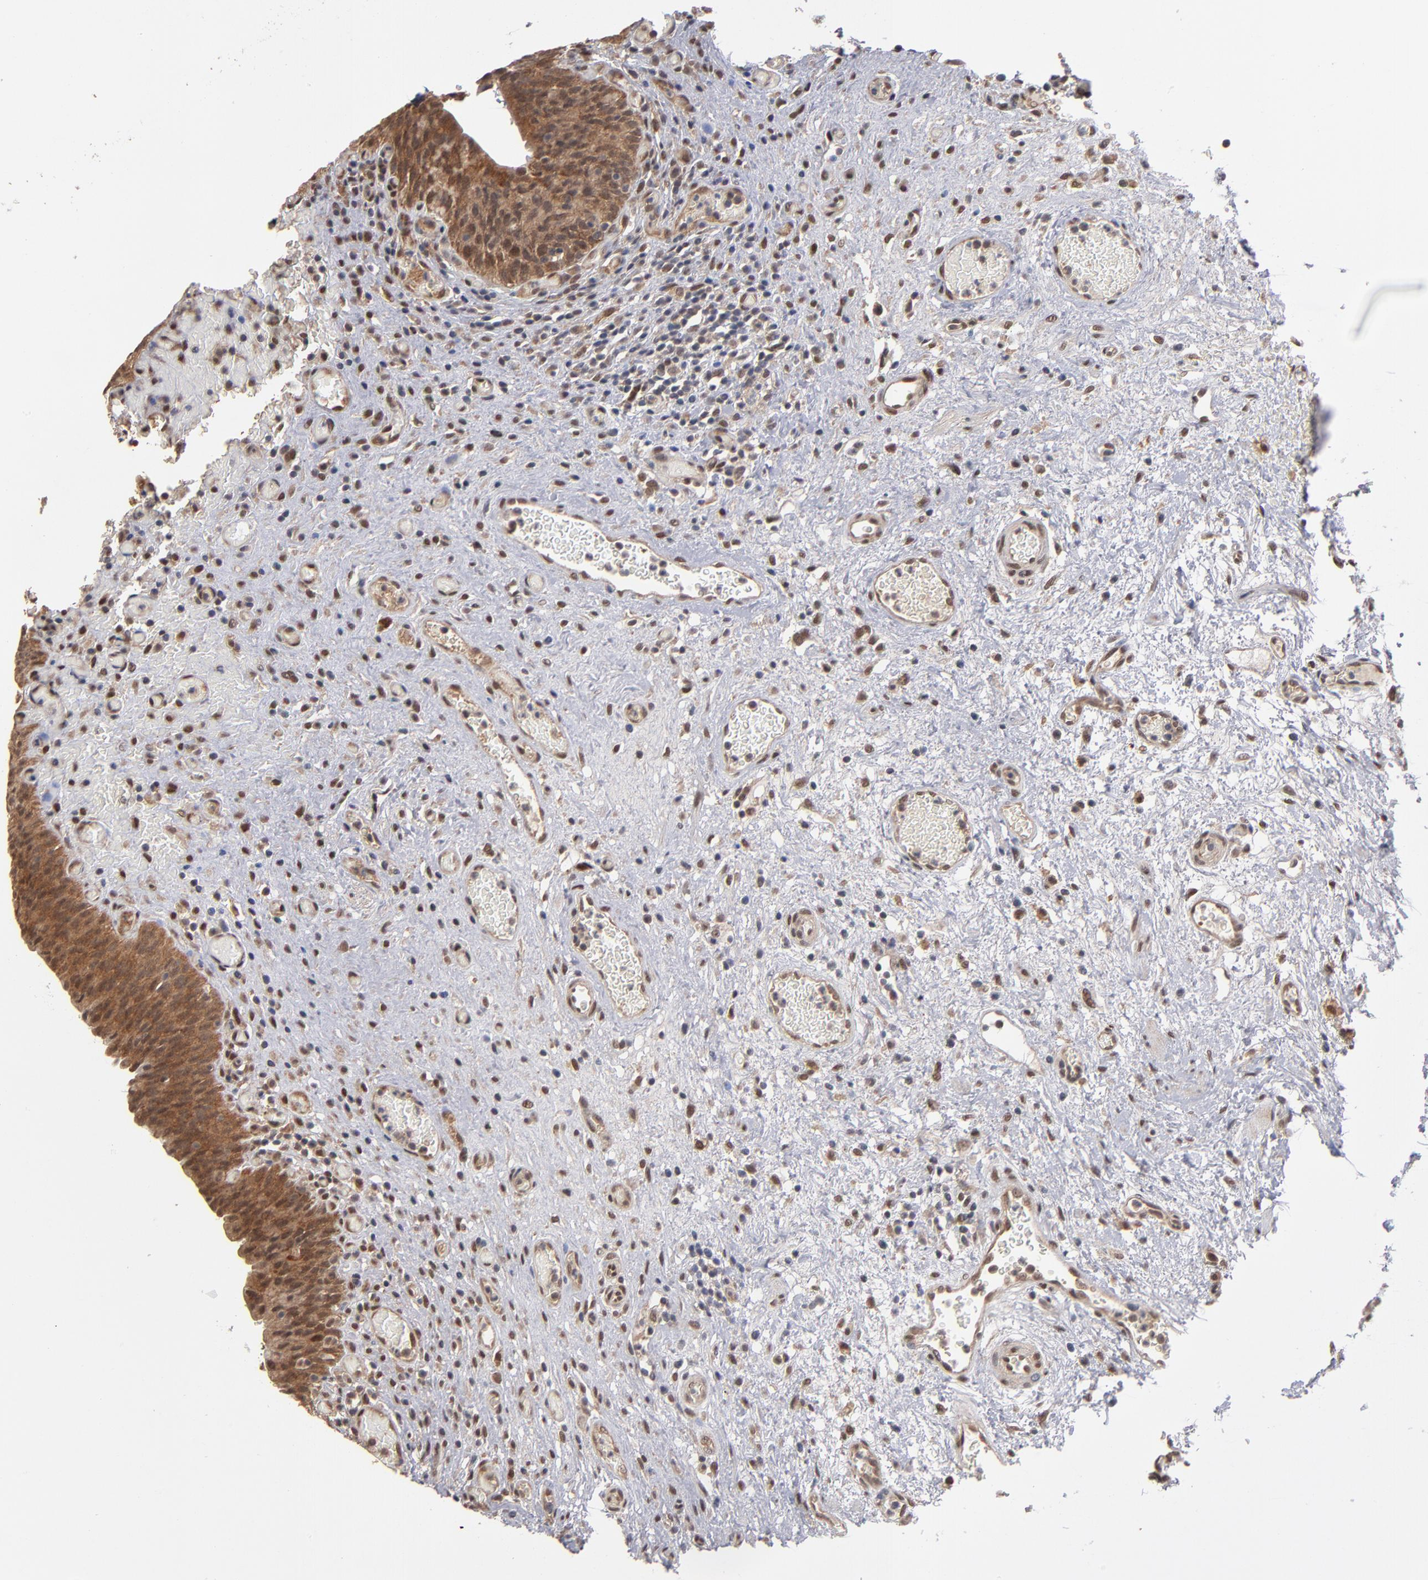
{"staining": {"intensity": "moderate", "quantity": ">75%", "location": "cytoplasmic/membranous,nuclear"}, "tissue": "urinary bladder", "cell_type": "Urothelial cells", "image_type": "normal", "snomed": [{"axis": "morphology", "description": "Normal tissue, NOS"}, {"axis": "morphology", "description": "Urothelial carcinoma, High grade"}, {"axis": "topography", "description": "Urinary bladder"}], "caption": "A histopathology image of urinary bladder stained for a protein shows moderate cytoplasmic/membranous,nuclear brown staining in urothelial cells.", "gene": "HUWE1", "patient": {"sex": "male", "age": 51}}